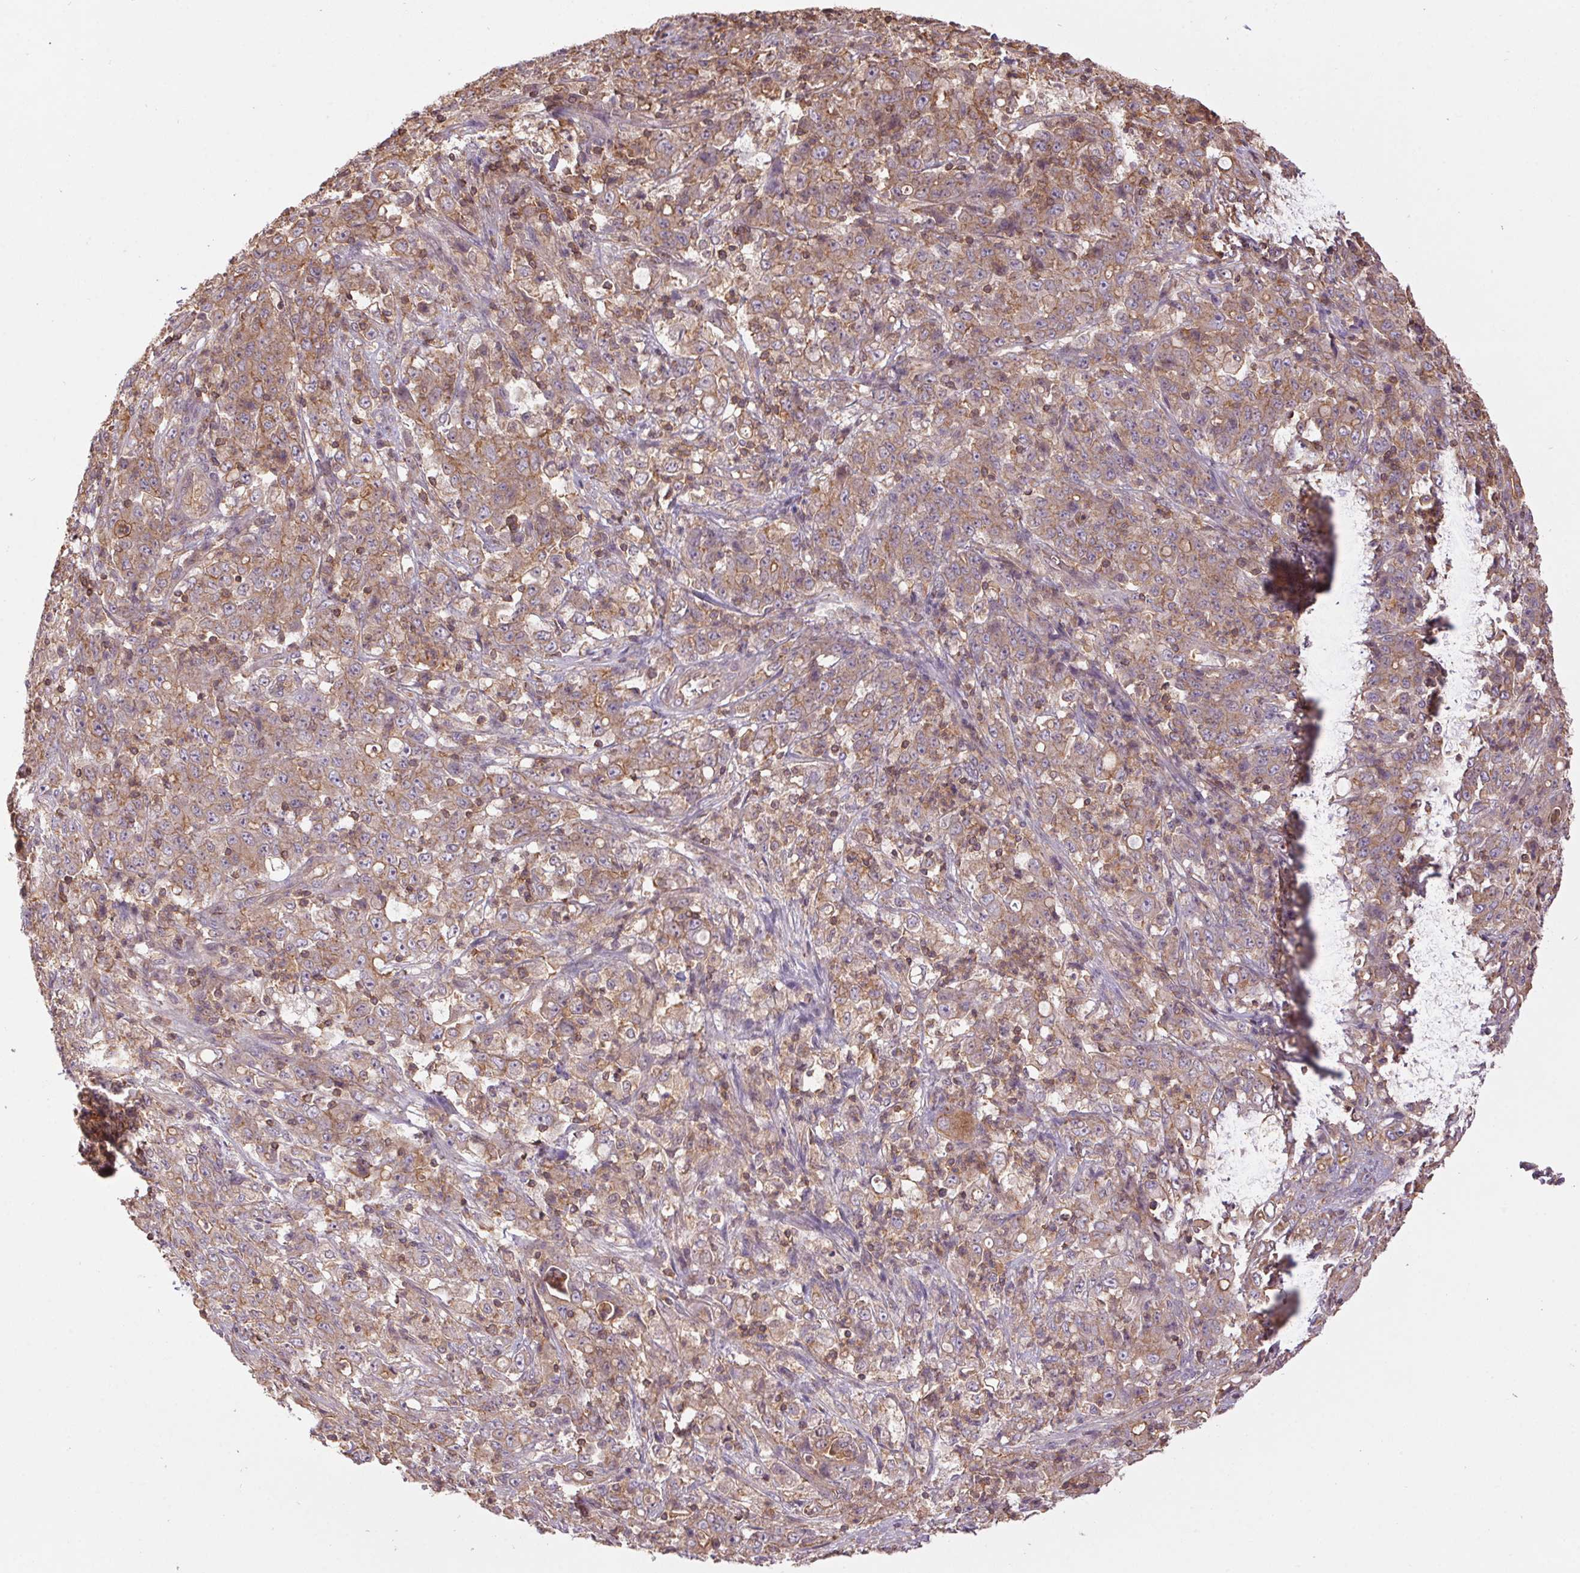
{"staining": {"intensity": "weak", "quantity": ">75%", "location": "cytoplasmic/membranous"}, "tissue": "stomach cancer", "cell_type": "Tumor cells", "image_type": "cancer", "snomed": [{"axis": "morphology", "description": "Adenocarcinoma, NOS"}, {"axis": "topography", "description": "Stomach, lower"}], "caption": "IHC of human stomach adenocarcinoma demonstrates low levels of weak cytoplasmic/membranous positivity in approximately >75% of tumor cells. The staining was performed using DAB, with brown indicating positive protein expression. Nuclei are stained blue with hematoxylin.", "gene": "TUBA3D", "patient": {"sex": "female", "age": 71}}